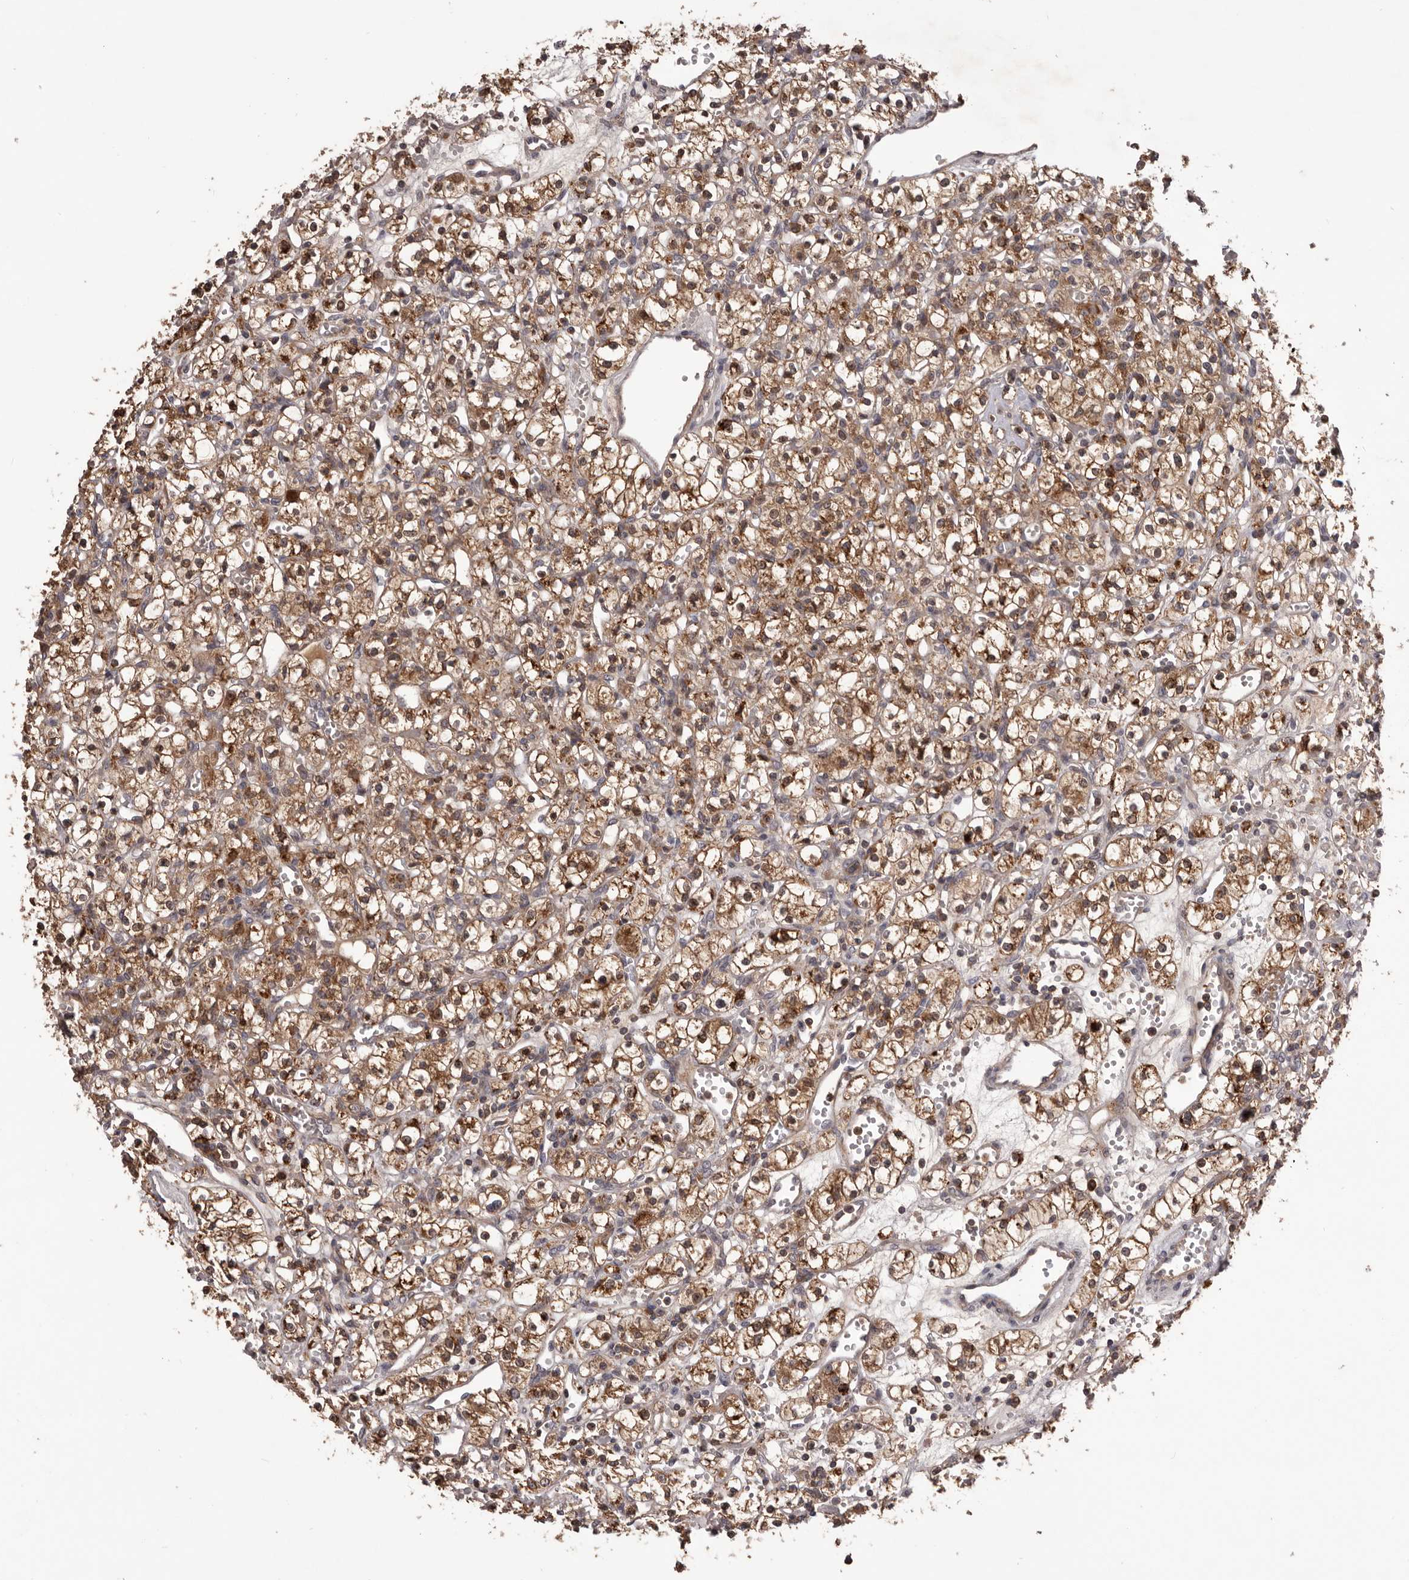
{"staining": {"intensity": "moderate", "quantity": ">75%", "location": "cytoplasmic/membranous"}, "tissue": "renal cancer", "cell_type": "Tumor cells", "image_type": "cancer", "snomed": [{"axis": "morphology", "description": "Adenocarcinoma, NOS"}, {"axis": "topography", "description": "Kidney"}], "caption": "Renal cancer was stained to show a protein in brown. There is medium levels of moderate cytoplasmic/membranous positivity in about >75% of tumor cells.", "gene": "GLIPR2", "patient": {"sex": "female", "age": 59}}